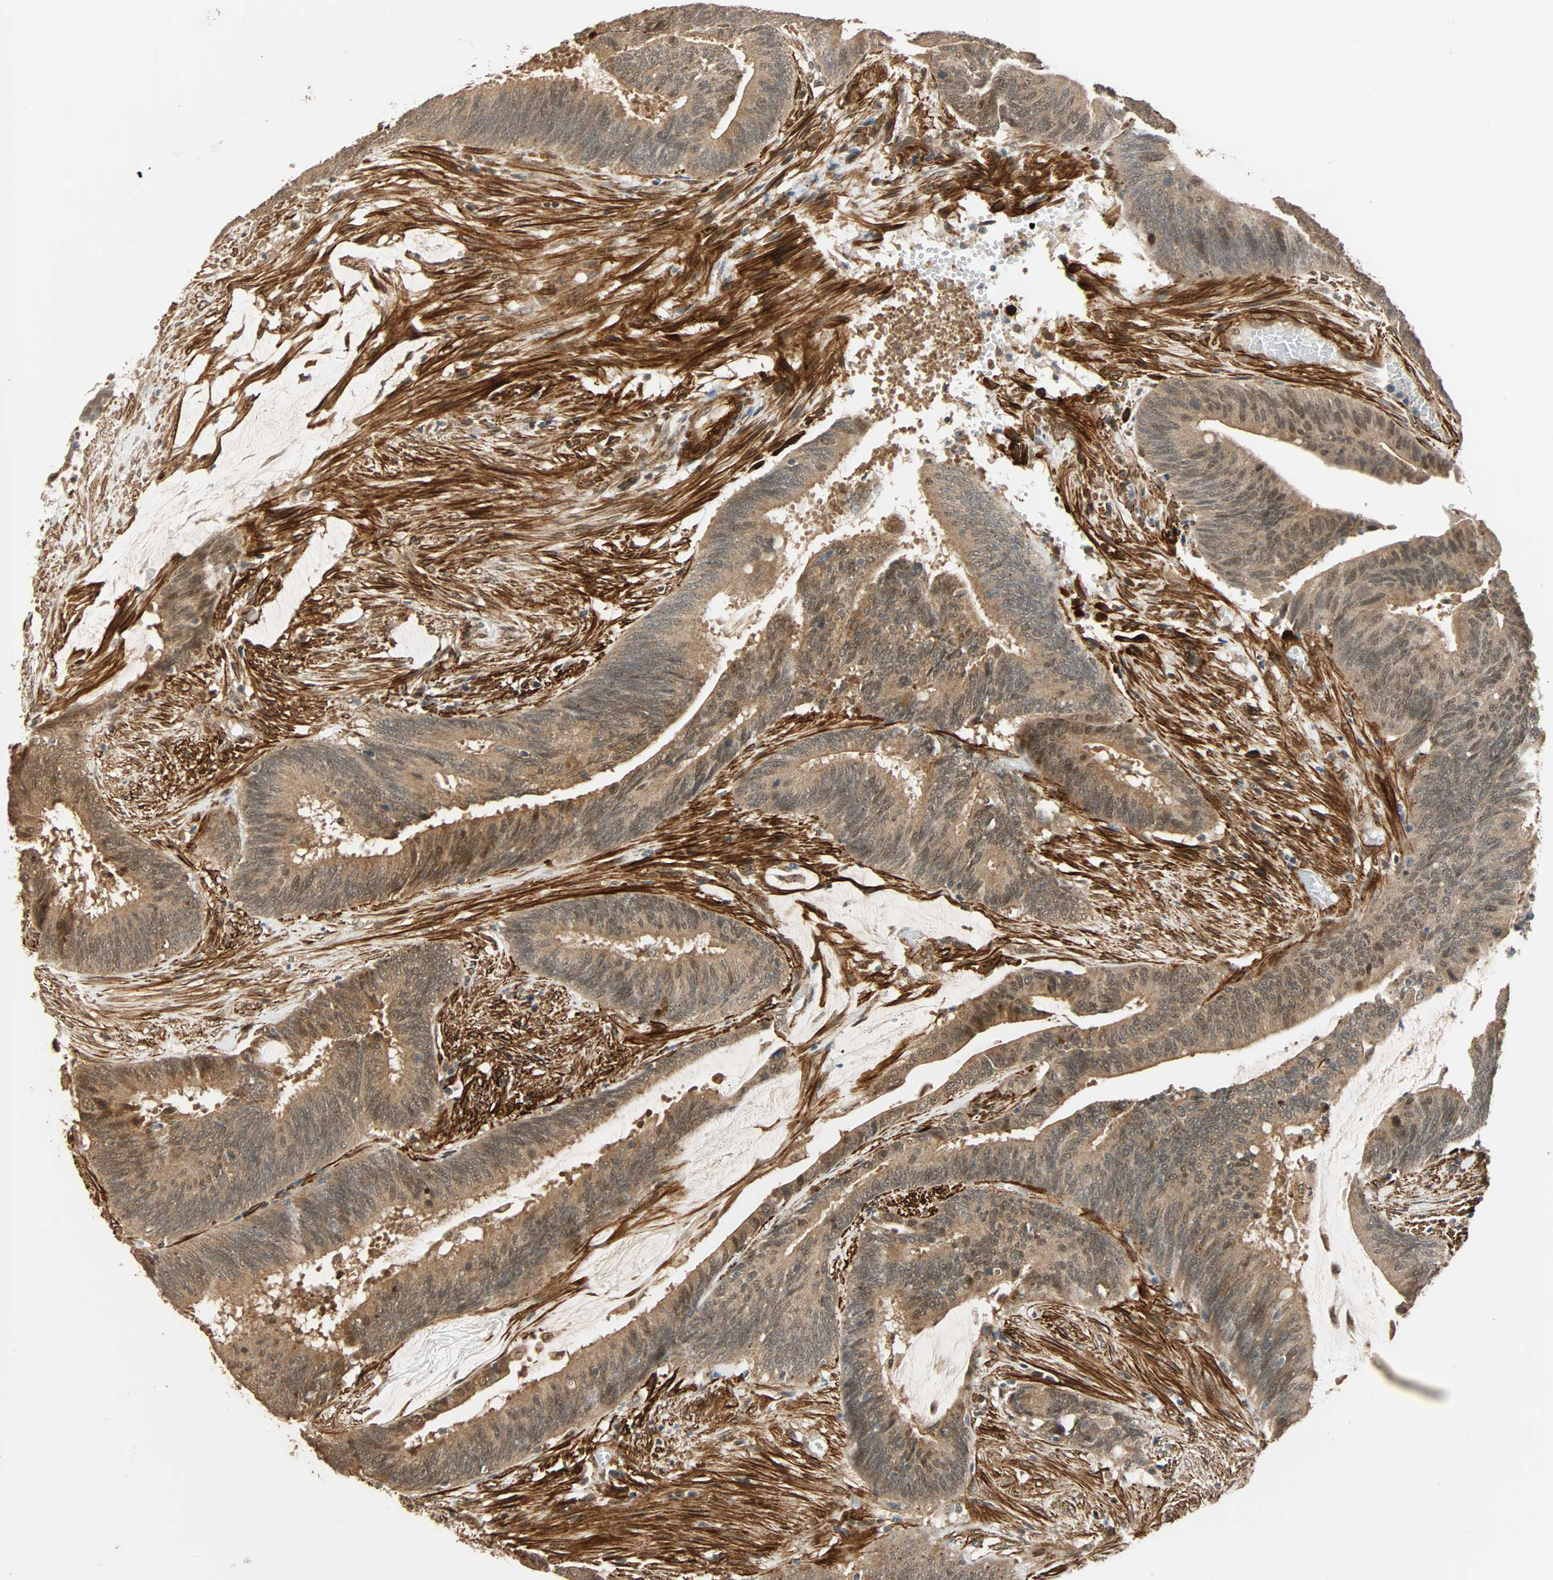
{"staining": {"intensity": "moderate", "quantity": ">75%", "location": "cytoplasmic/membranous,nuclear"}, "tissue": "colorectal cancer", "cell_type": "Tumor cells", "image_type": "cancer", "snomed": [{"axis": "morphology", "description": "Adenocarcinoma, NOS"}, {"axis": "topography", "description": "Rectum"}], "caption": "DAB immunohistochemical staining of adenocarcinoma (colorectal) reveals moderate cytoplasmic/membranous and nuclear protein positivity in about >75% of tumor cells.", "gene": "QSER1", "patient": {"sex": "female", "age": 66}}